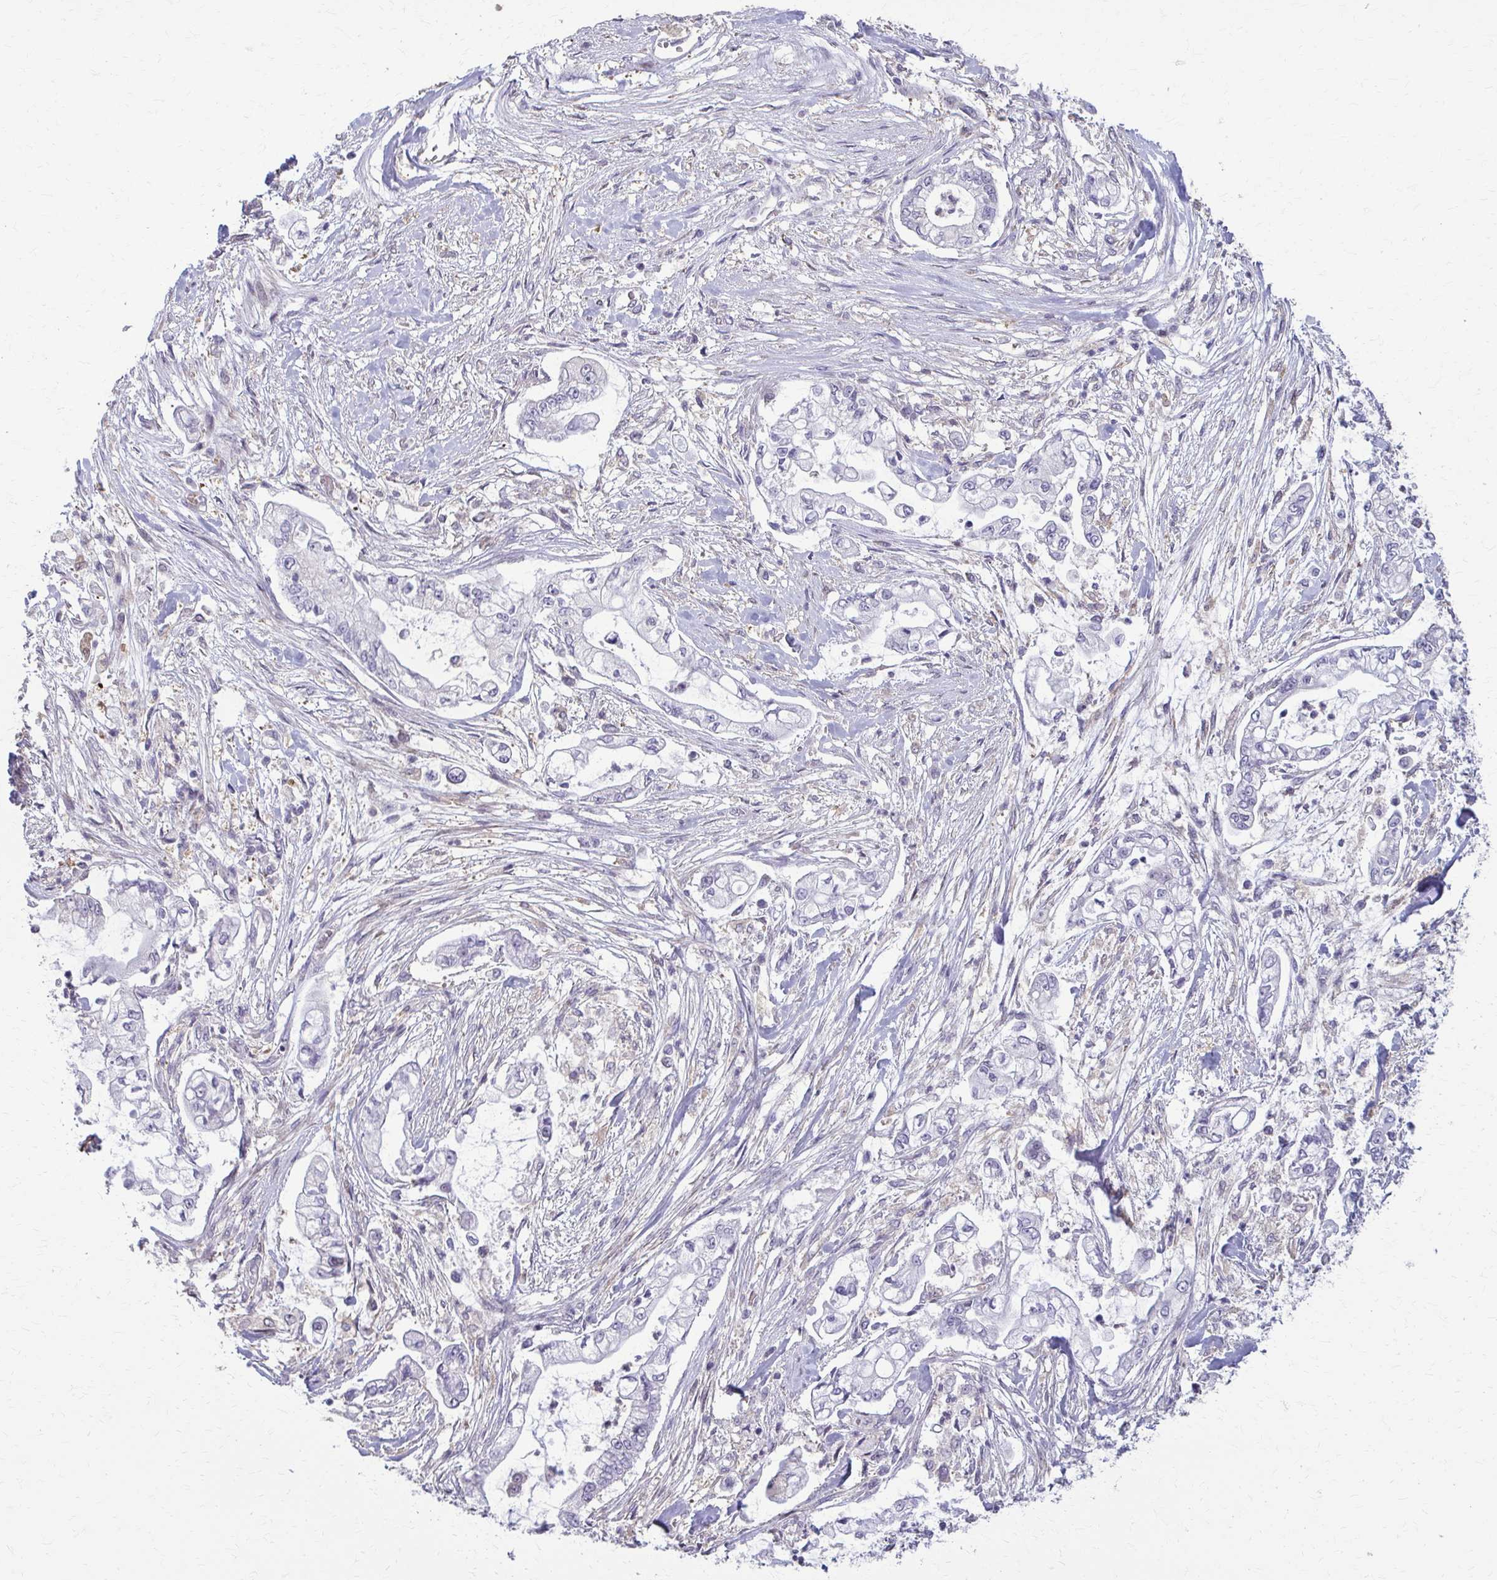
{"staining": {"intensity": "negative", "quantity": "none", "location": "none"}, "tissue": "pancreatic cancer", "cell_type": "Tumor cells", "image_type": "cancer", "snomed": [{"axis": "morphology", "description": "Adenocarcinoma, NOS"}, {"axis": "topography", "description": "Pancreas"}], "caption": "The micrograph shows no staining of tumor cells in pancreatic cancer (adenocarcinoma). The staining was performed using DAB (3,3'-diaminobenzidine) to visualize the protein expression in brown, while the nuclei were stained in blue with hematoxylin (Magnification: 20x).", "gene": "ZNF34", "patient": {"sex": "female", "age": 69}}